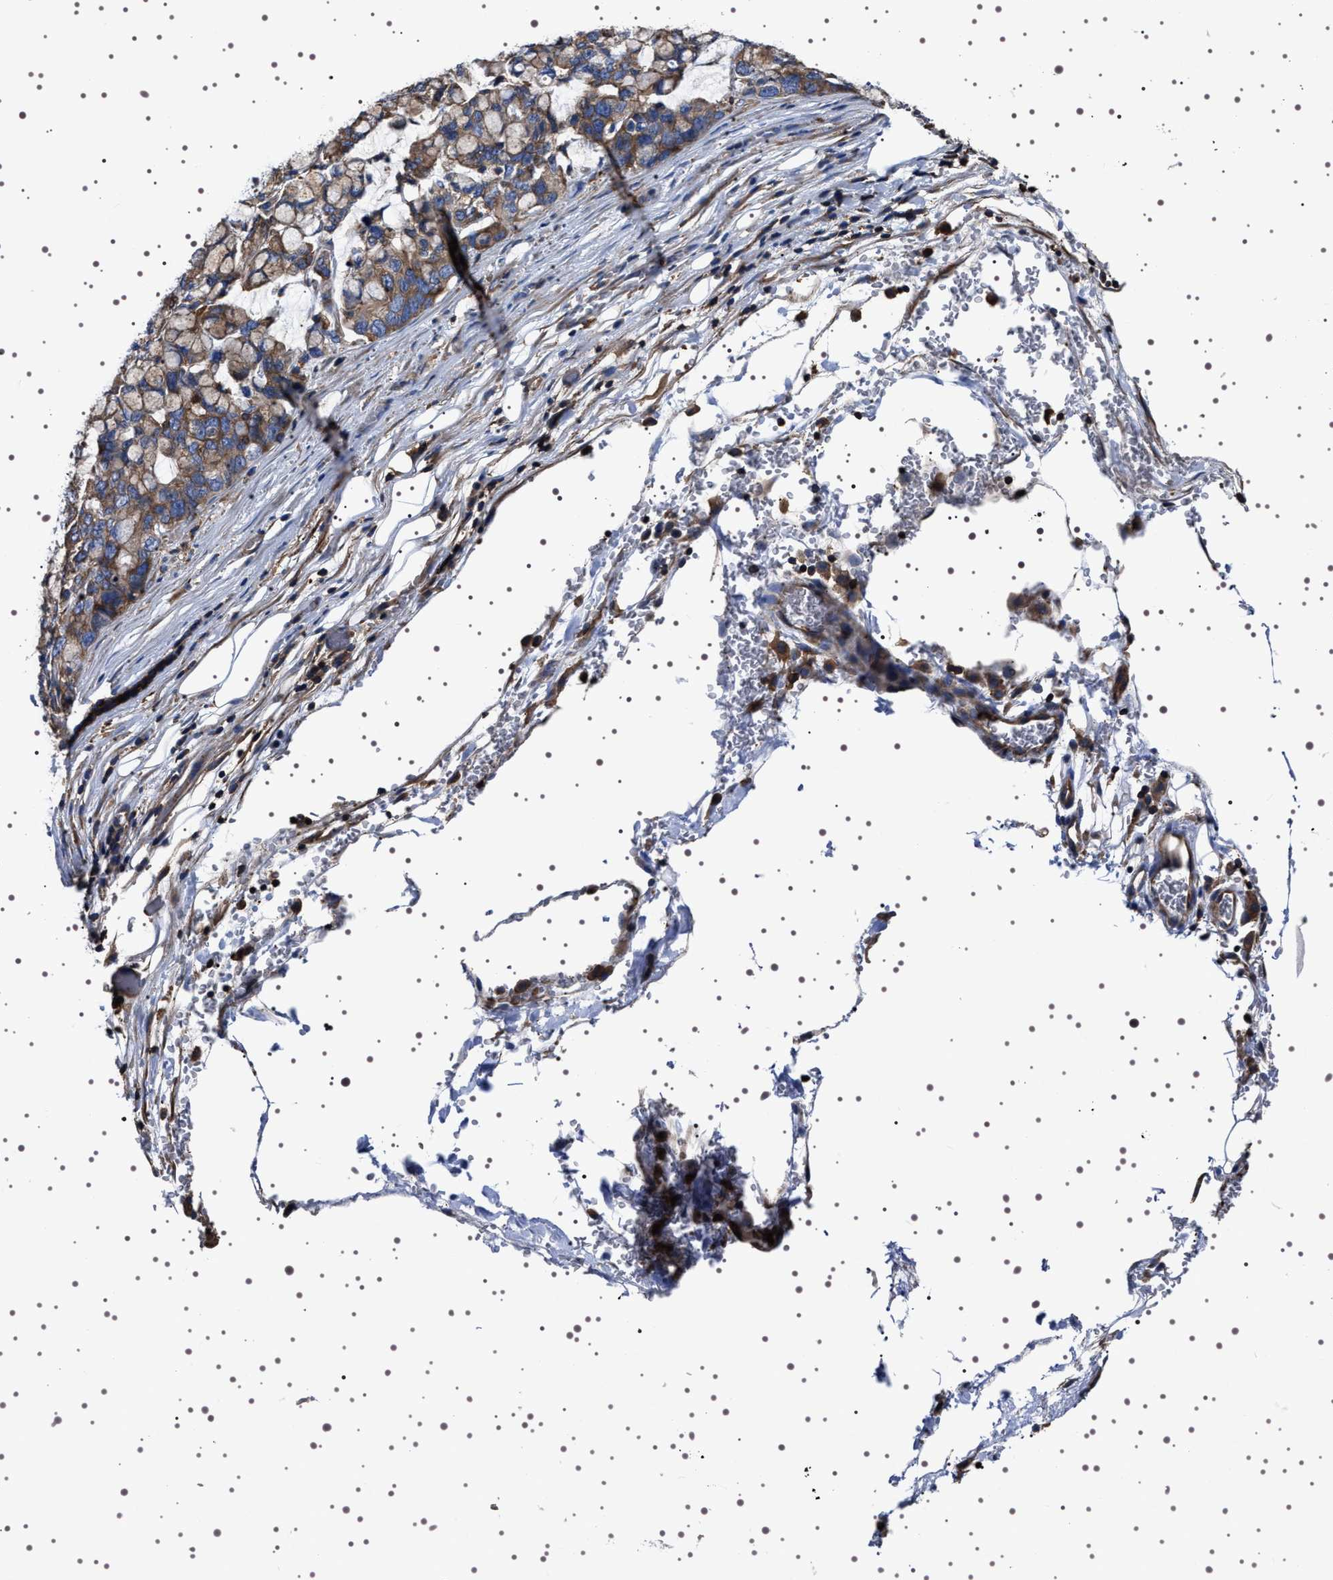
{"staining": {"intensity": "moderate", "quantity": ">75%", "location": "cytoplasmic/membranous"}, "tissue": "stomach cancer", "cell_type": "Tumor cells", "image_type": "cancer", "snomed": [{"axis": "morphology", "description": "Adenocarcinoma, NOS"}, {"axis": "topography", "description": "Stomach, lower"}], "caption": "The histopathology image exhibits staining of stomach cancer, revealing moderate cytoplasmic/membranous protein staining (brown color) within tumor cells.", "gene": "WDR1", "patient": {"sex": "male", "age": 84}}